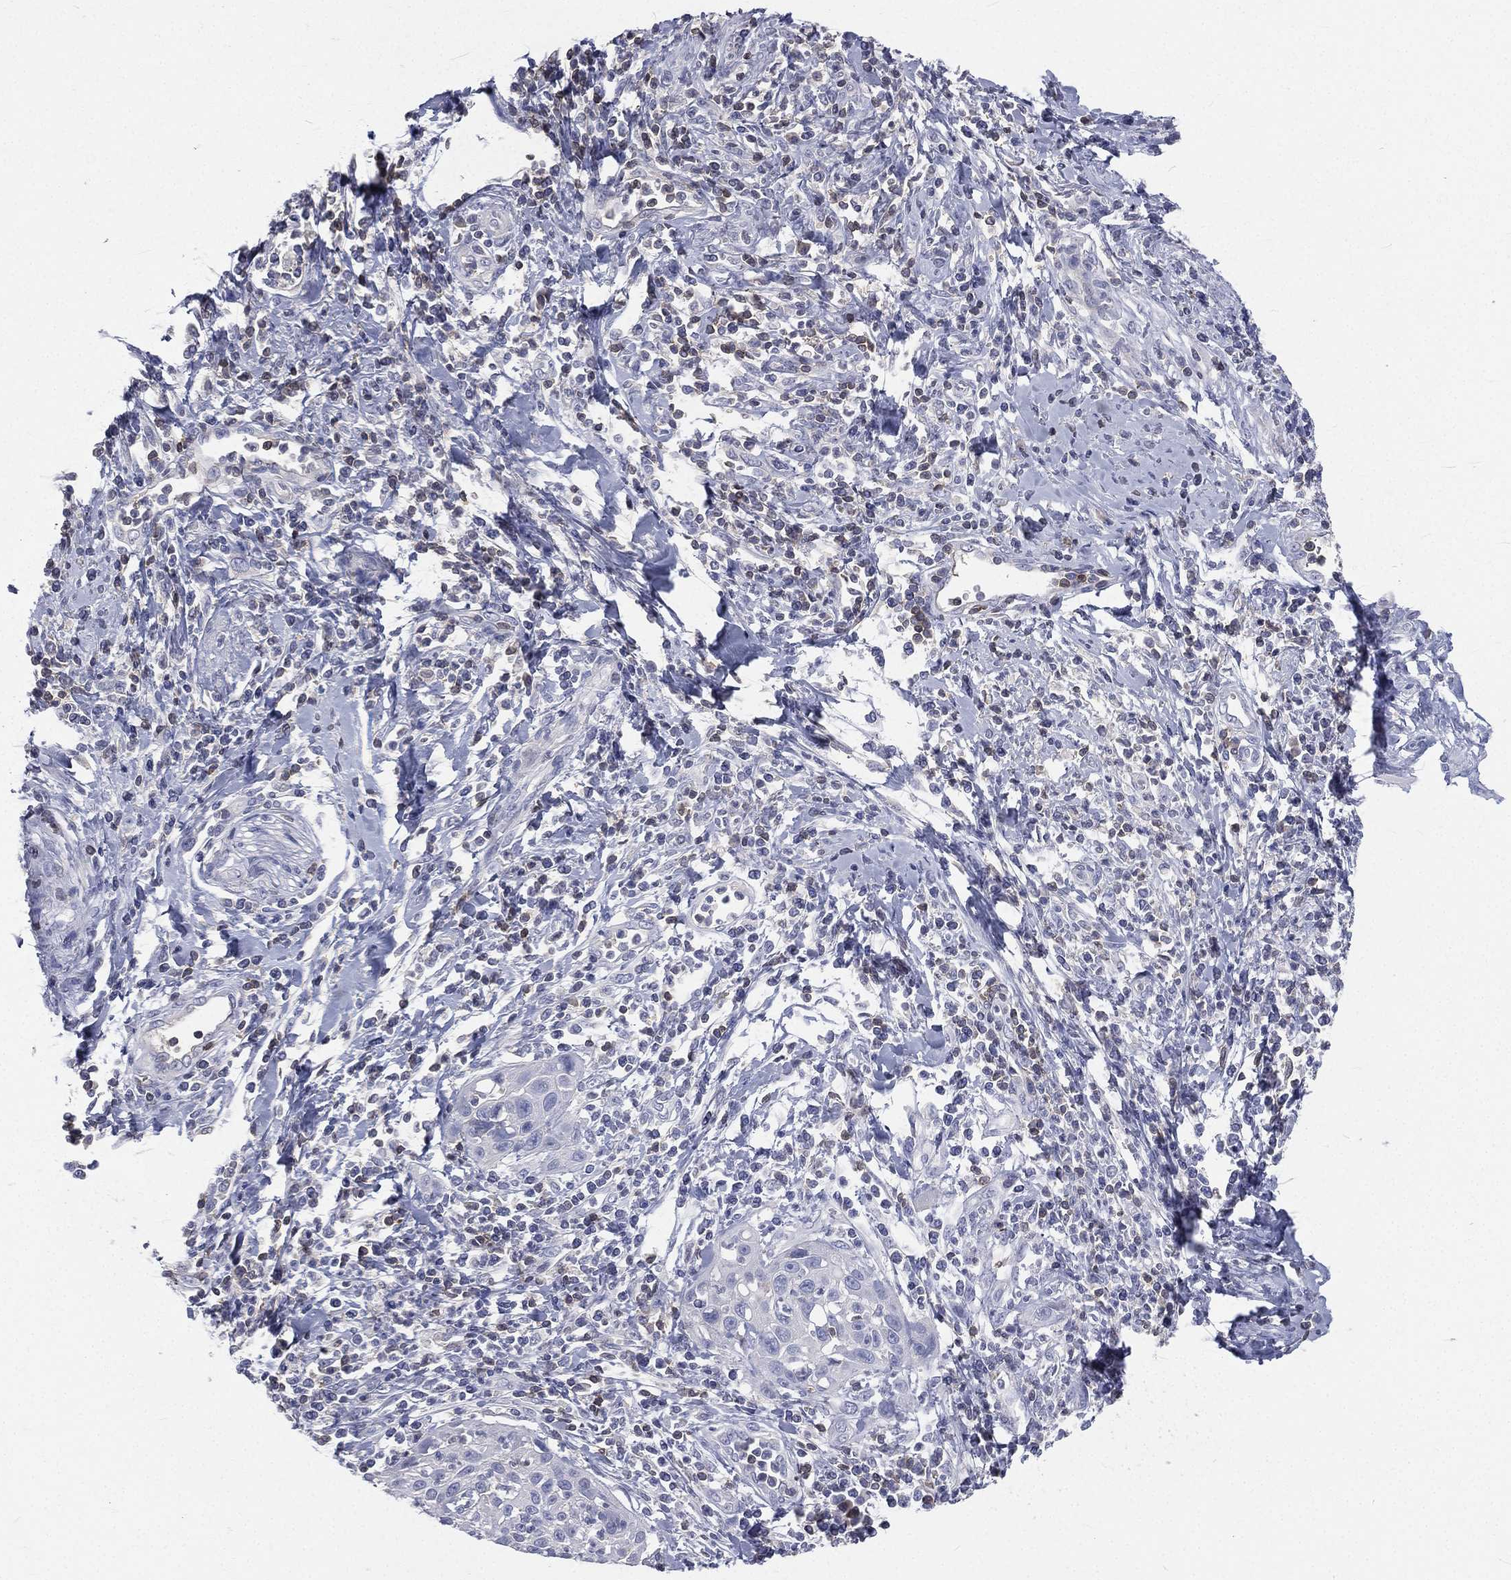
{"staining": {"intensity": "negative", "quantity": "none", "location": "none"}, "tissue": "cervical cancer", "cell_type": "Tumor cells", "image_type": "cancer", "snomed": [{"axis": "morphology", "description": "Squamous cell carcinoma, NOS"}, {"axis": "topography", "description": "Cervix"}], "caption": "There is no significant positivity in tumor cells of cervical squamous cell carcinoma.", "gene": "CD3D", "patient": {"sex": "female", "age": 26}}